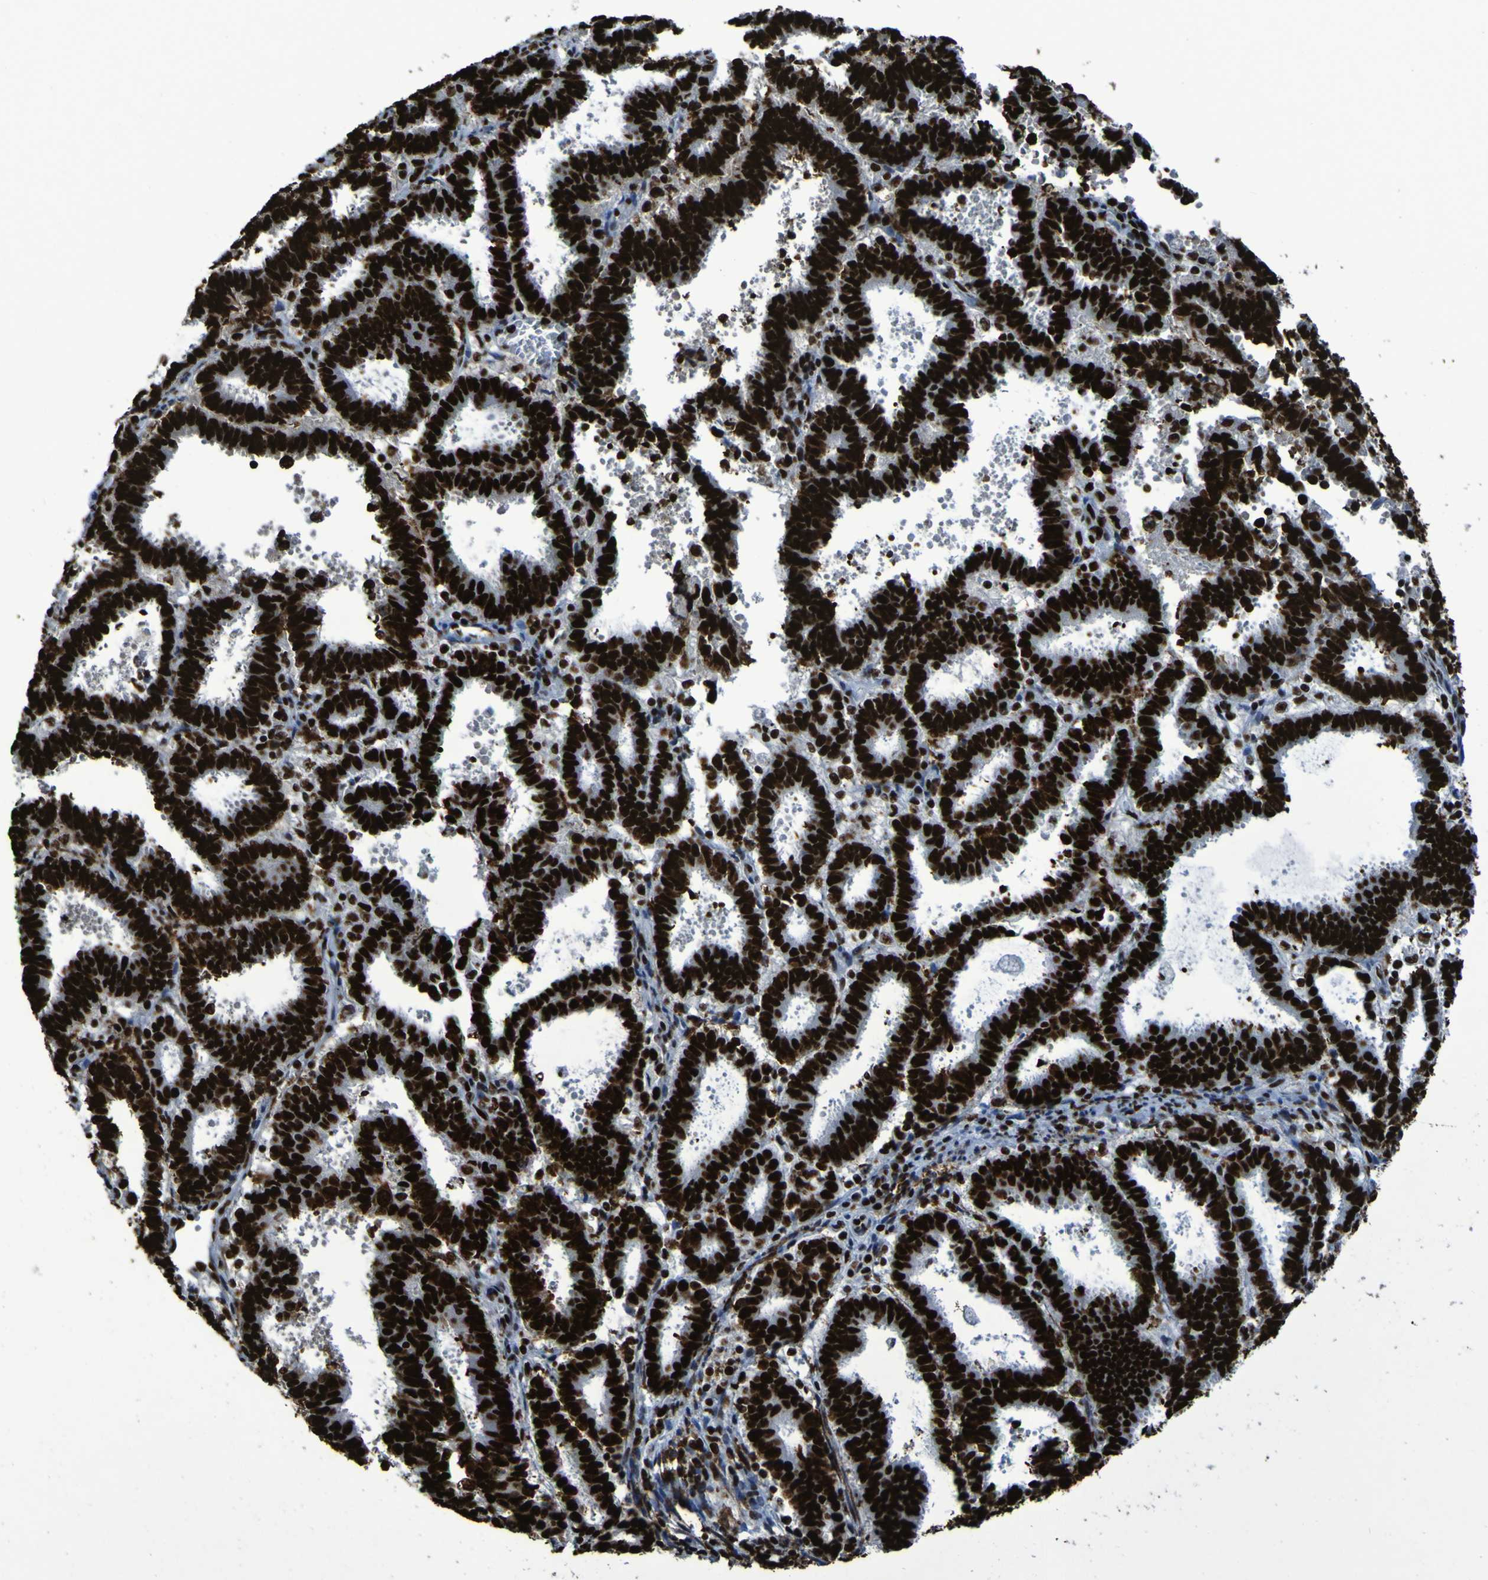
{"staining": {"intensity": "strong", "quantity": ">75%", "location": "nuclear"}, "tissue": "endometrial cancer", "cell_type": "Tumor cells", "image_type": "cancer", "snomed": [{"axis": "morphology", "description": "Adenocarcinoma, NOS"}, {"axis": "topography", "description": "Uterus"}], "caption": "A high amount of strong nuclear staining is present in approximately >75% of tumor cells in endometrial cancer (adenocarcinoma) tissue. The protein is stained brown, and the nuclei are stained in blue (DAB IHC with brightfield microscopy, high magnification).", "gene": "NPM1", "patient": {"sex": "female", "age": 83}}